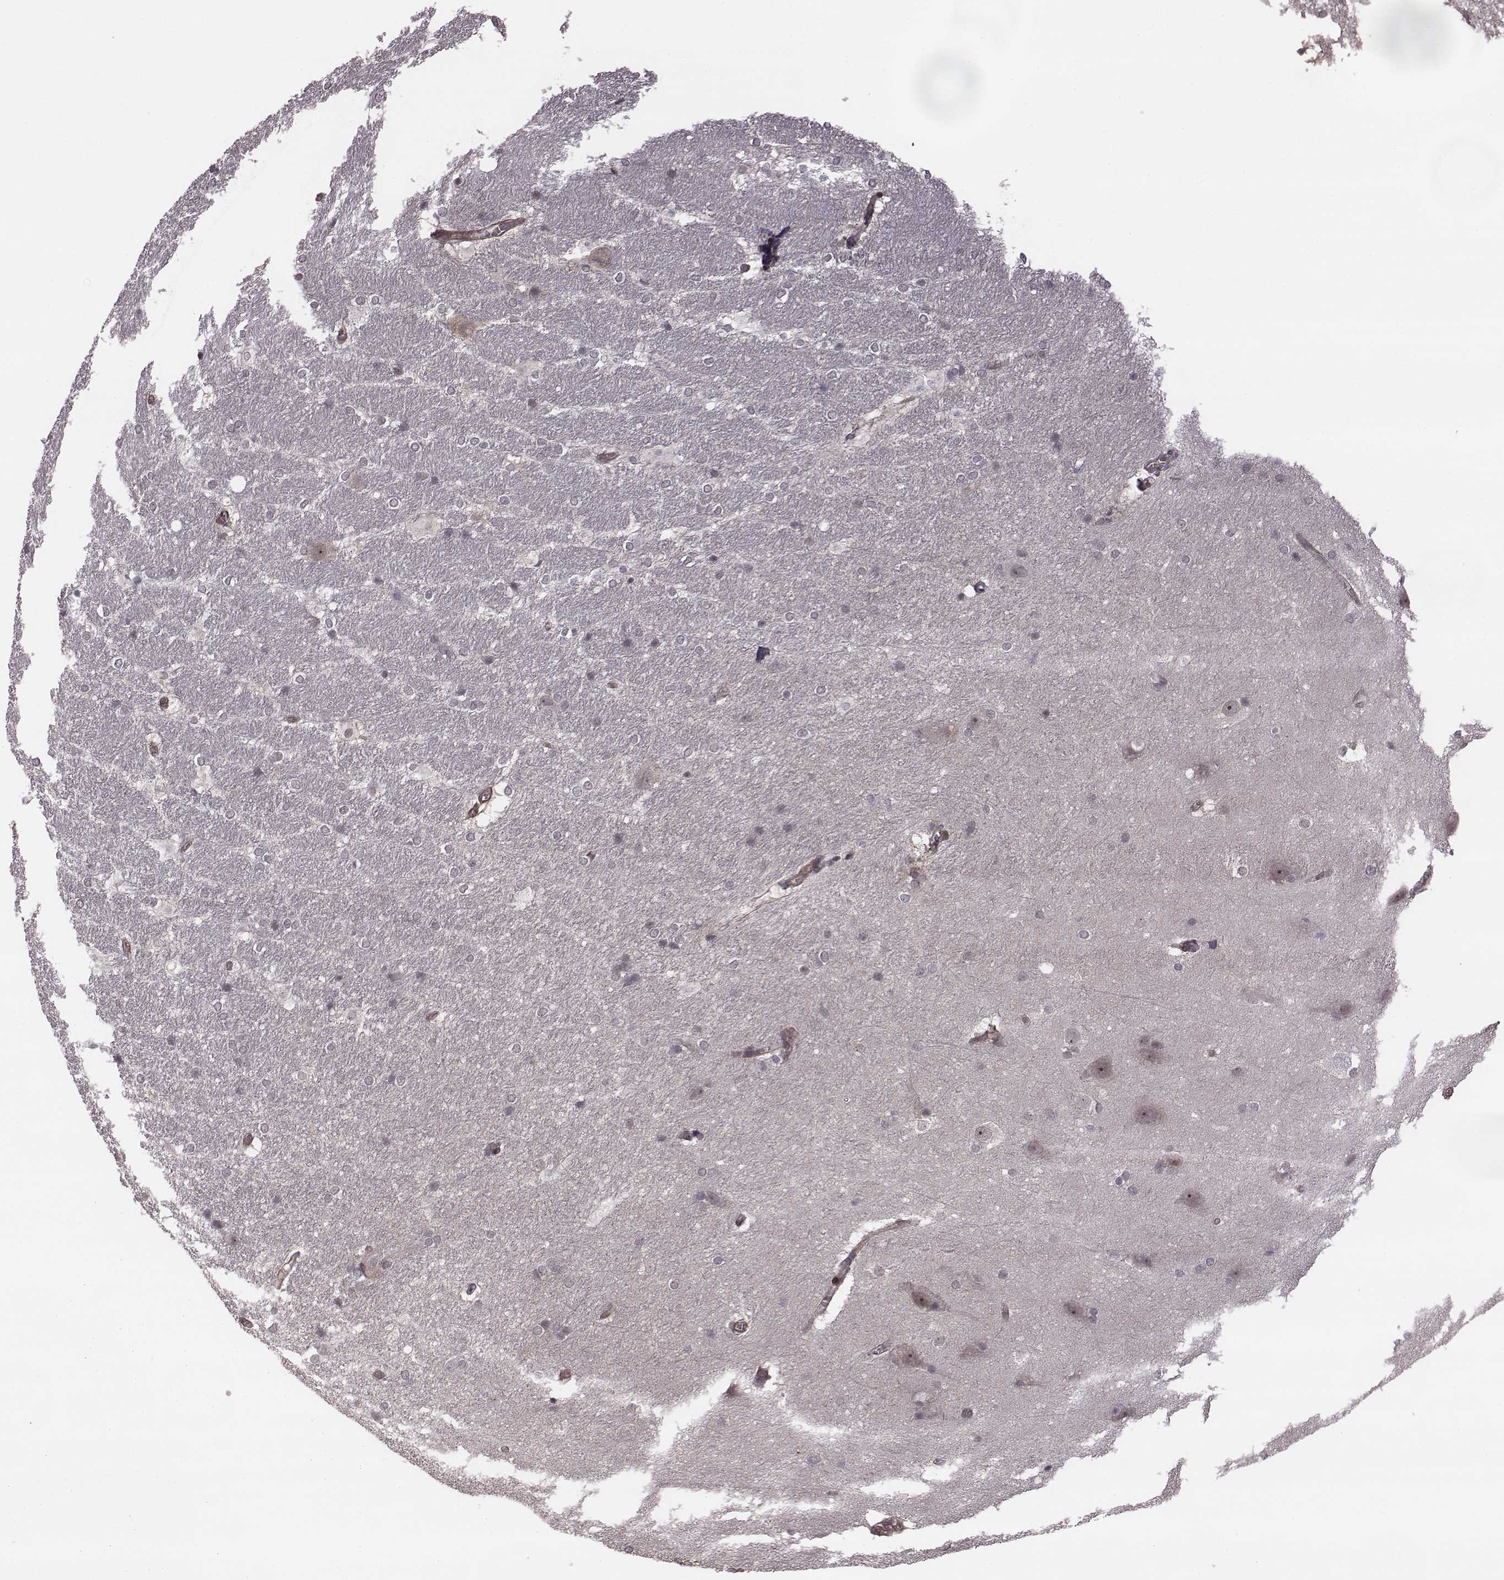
{"staining": {"intensity": "negative", "quantity": "none", "location": "none"}, "tissue": "hippocampus", "cell_type": "Glial cells", "image_type": "normal", "snomed": [{"axis": "morphology", "description": "Normal tissue, NOS"}, {"axis": "topography", "description": "Cerebral cortex"}, {"axis": "topography", "description": "Hippocampus"}], "caption": "Immunohistochemistry (IHC) image of unremarkable hippocampus: hippocampus stained with DAB (3,3'-diaminobenzidine) exhibits no significant protein expression in glial cells.", "gene": "RPL3", "patient": {"sex": "female", "age": 19}}